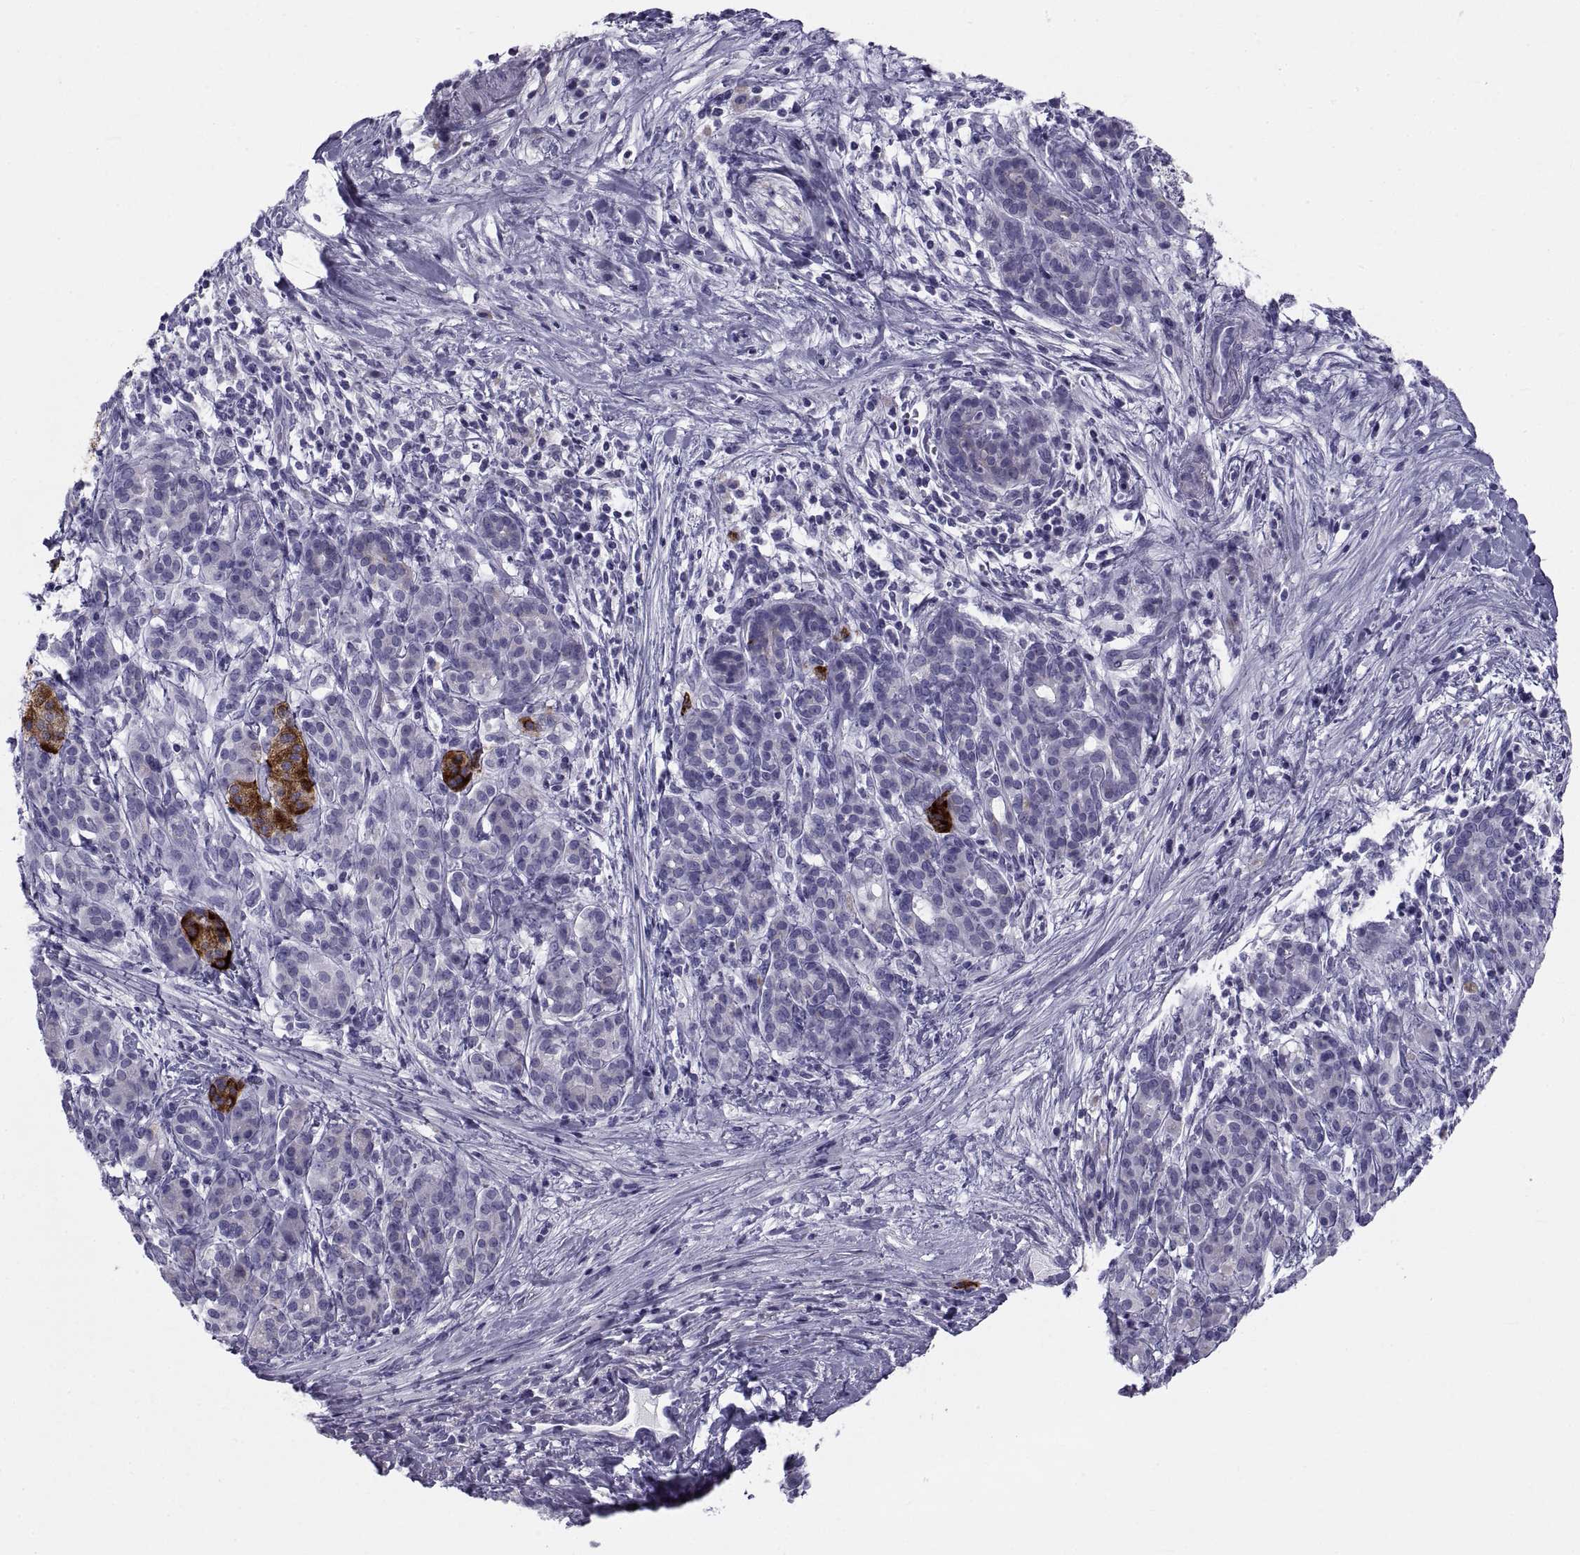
{"staining": {"intensity": "negative", "quantity": "none", "location": "none"}, "tissue": "pancreatic cancer", "cell_type": "Tumor cells", "image_type": "cancer", "snomed": [{"axis": "morphology", "description": "Adenocarcinoma, NOS"}, {"axis": "topography", "description": "Pancreas"}], "caption": "Immunohistochemistry histopathology image of adenocarcinoma (pancreatic) stained for a protein (brown), which displays no positivity in tumor cells.", "gene": "NPTX2", "patient": {"sex": "male", "age": 44}}